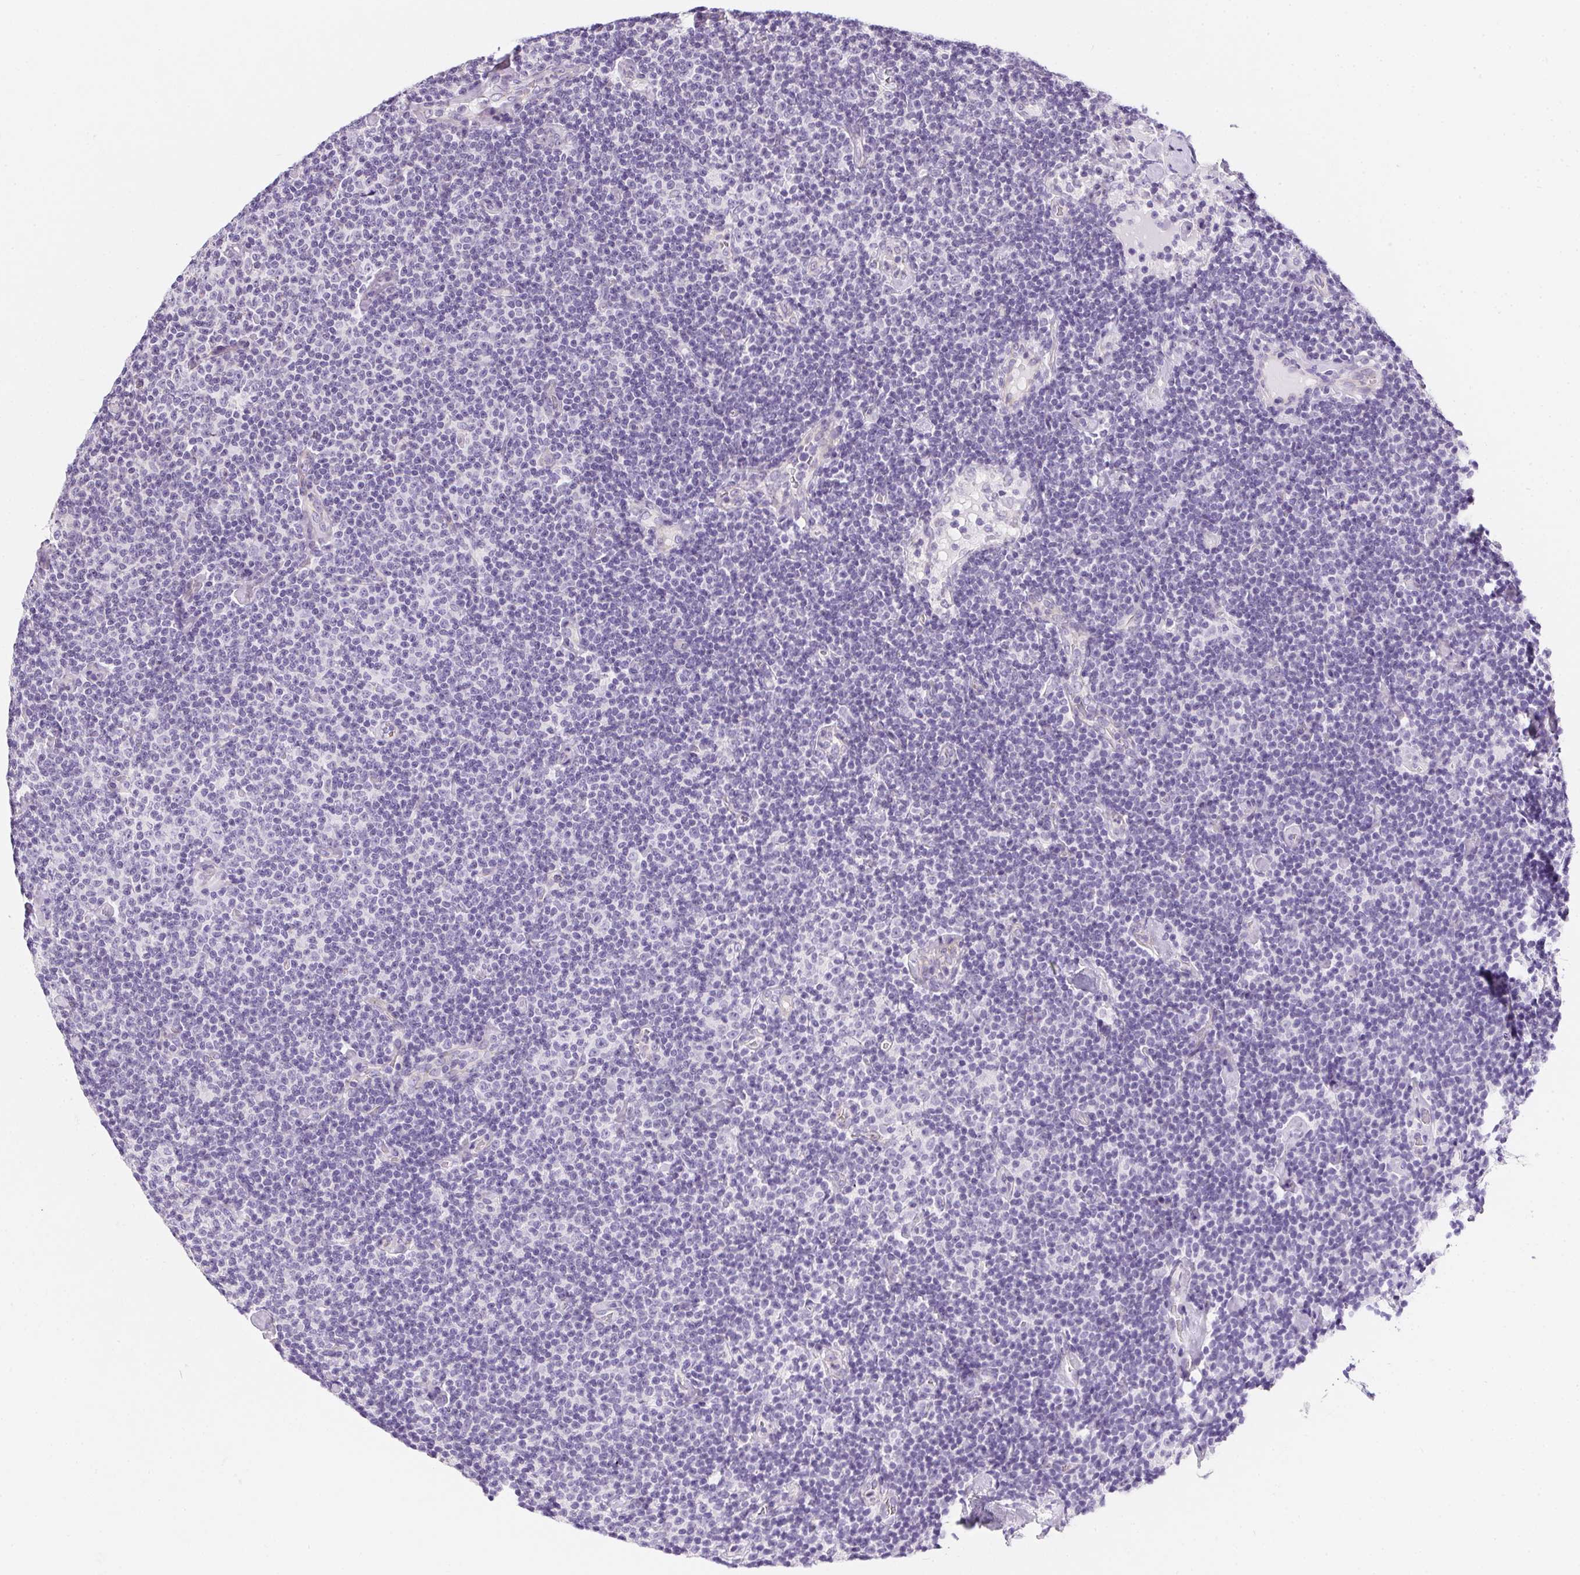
{"staining": {"intensity": "negative", "quantity": "none", "location": "none"}, "tissue": "lymphoma", "cell_type": "Tumor cells", "image_type": "cancer", "snomed": [{"axis": "morphology", "description": "Malignant lymphoma, non-Hodgkin's type, Low grade"}, {"axis": "topography", "description": "Lymph node"}], "caption": "Malignant lymphoma, non-Hodgkin's type (low-grade) was stained to show a protein in brown. There is no significant positivity in tumor cells.", "gene": "AQP5", "patient": {"sex": "male", "age": 81}}